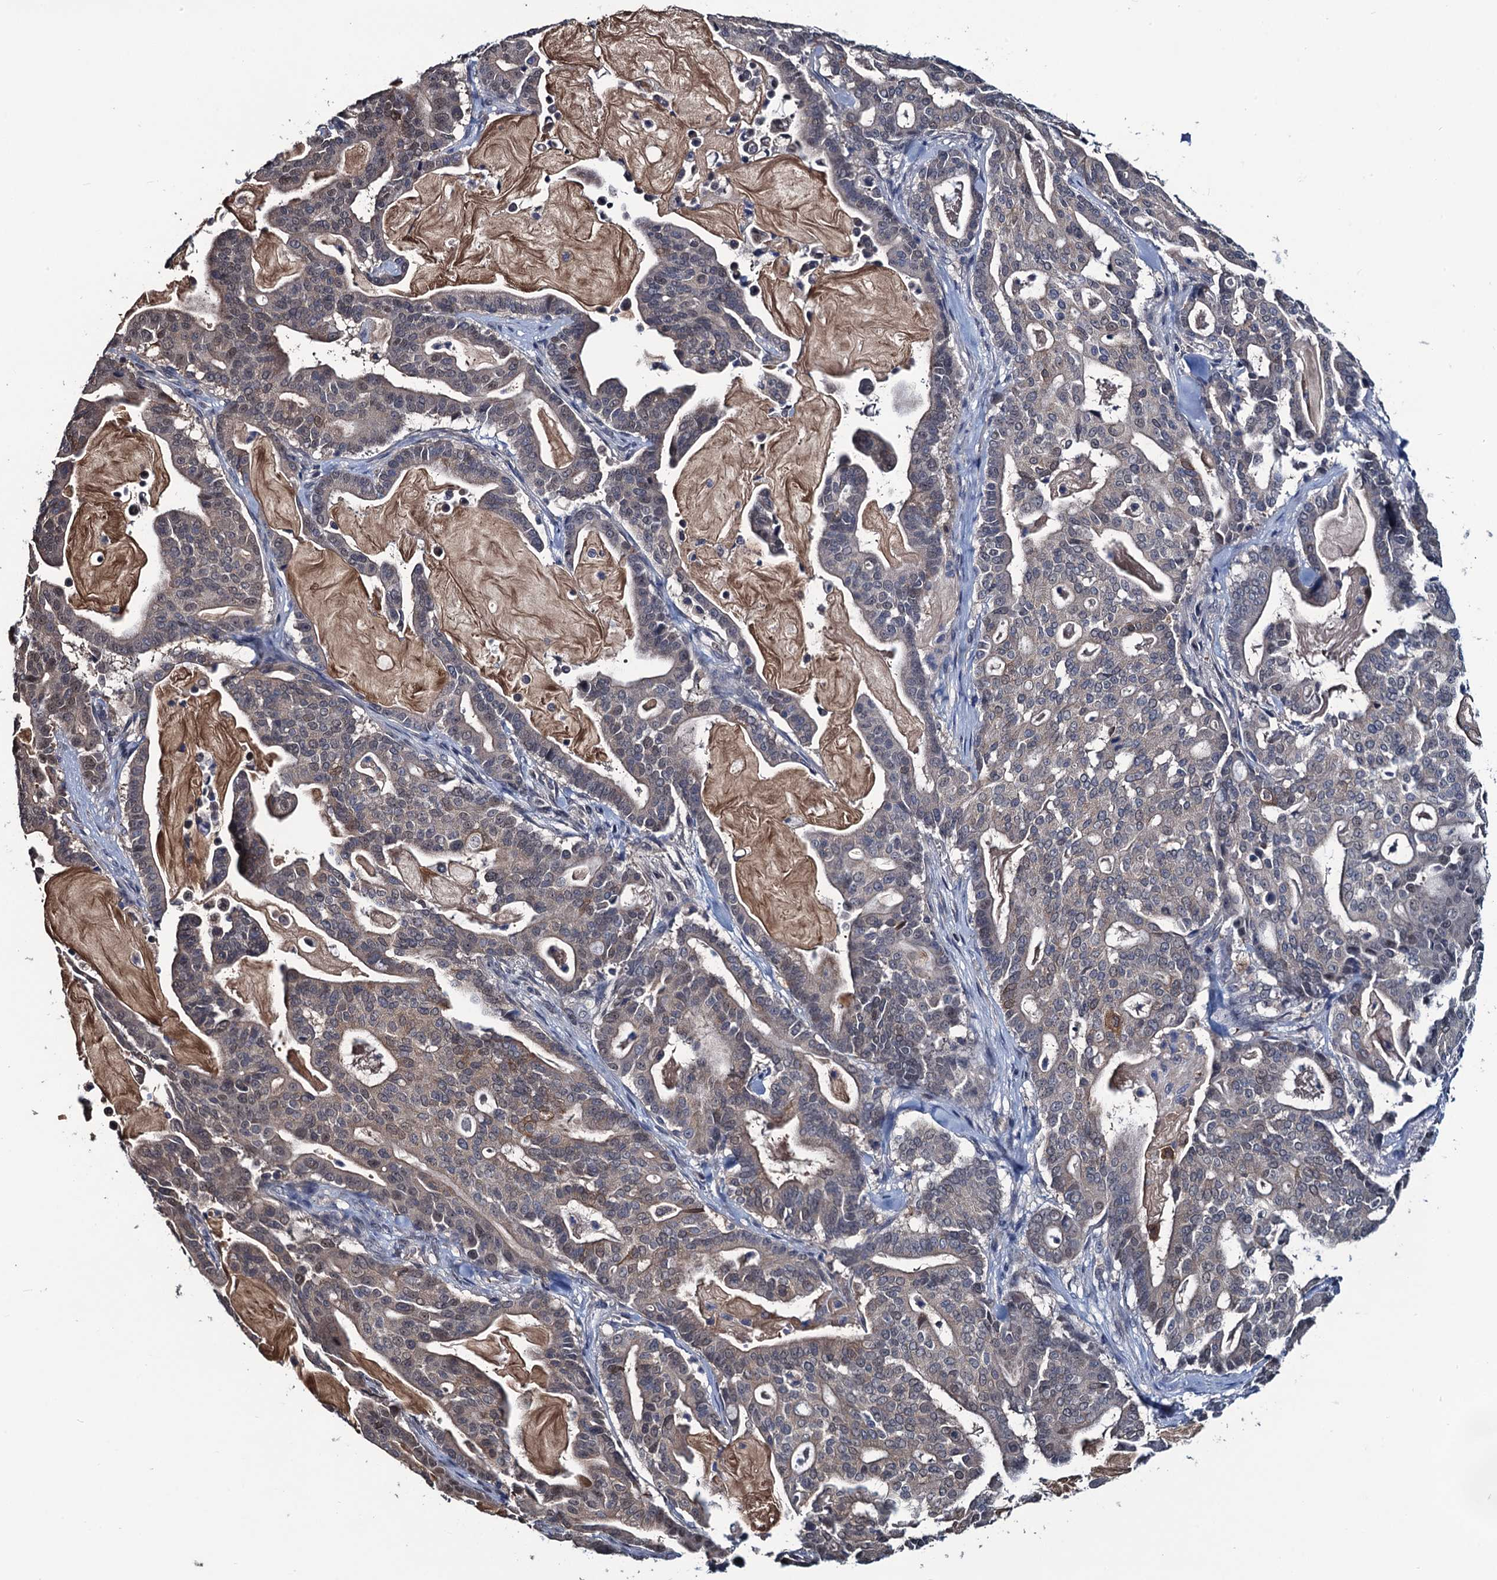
{"staining": {"intensity": "negative", "quantity": "none", "location": "none"}, "tissue": "pancreatic cancer", "cell_type": "Tumor cells", "image_type": "cancer", "snomed": [{"axis": "morphology", "description": "Adenocarcinoma, NOS"}, {"axis": "topography", "description": "Pancreas"}], "caption": "High magnification brightfield microscopy of pancreatic cancer (adenocarcinoma) stained with DAB (3,3'-diaminobenzidine) (brown) and counterstained with hematoxylin (blue): tumor cells show no significant positivity.", "gene": "RTKN2", "patient": {"sex": "male", "age": 63}}